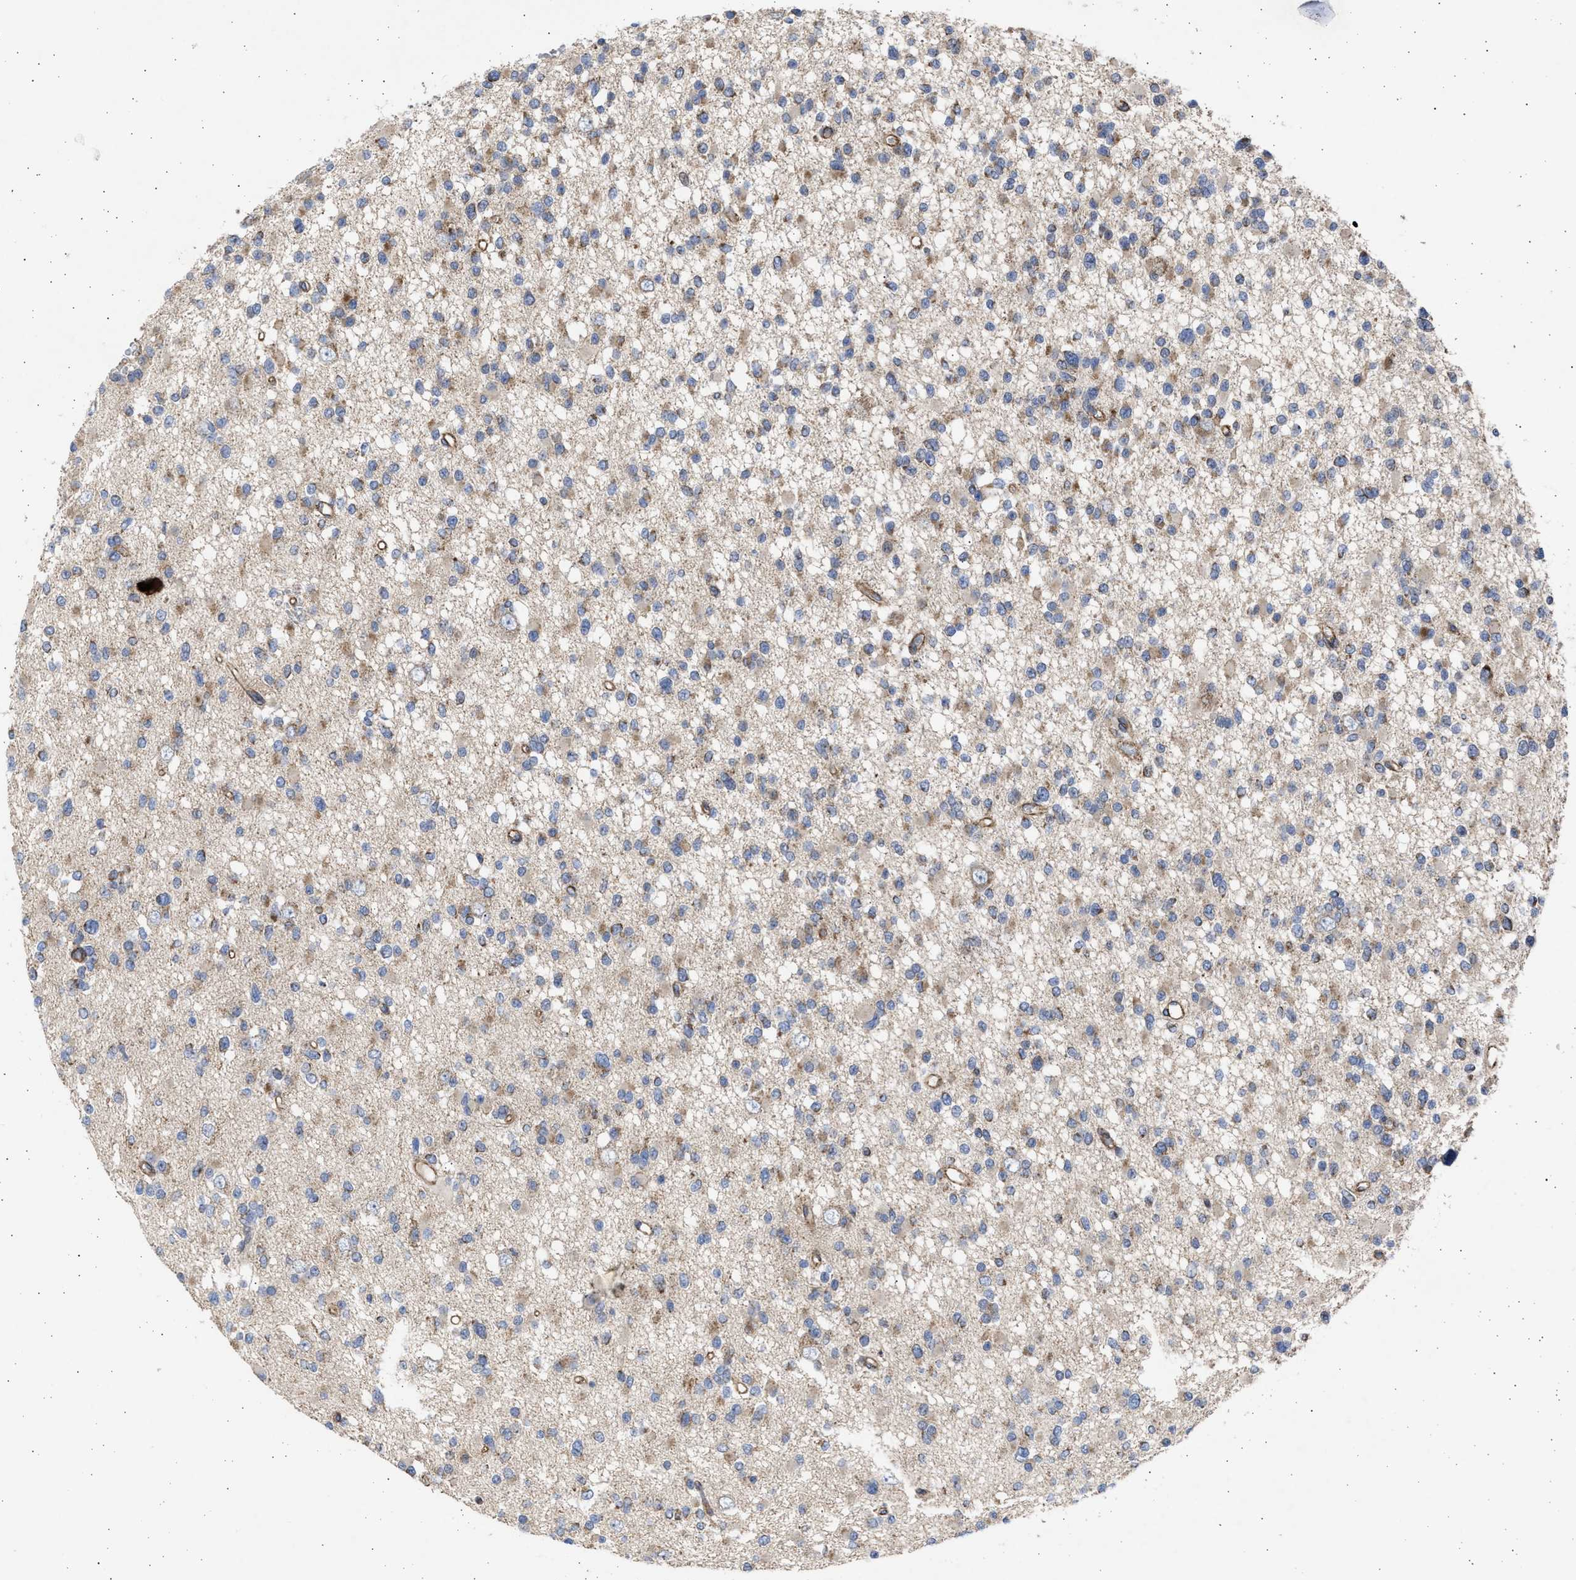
{"staining": {"intensity": "weak", "quantity": ">75%", "location": "cytoplasmic/membranous"}, "tissue": "glioma", "cell_type": "Tumor cells", "image_type": "cancer", "snomed": [{"axis": "morphology", "description": "Glioma, malignant, Low grade"}, {"axis": "topography", "description": "Brain"}], "caption": "Brown immunohistochemical staining in human glioma displays weak cytoplasmic/membranous staining in approximately >75% of tumor cells.", "gene": "TTC19", "patient": {"sex": "female", "age": 22}}